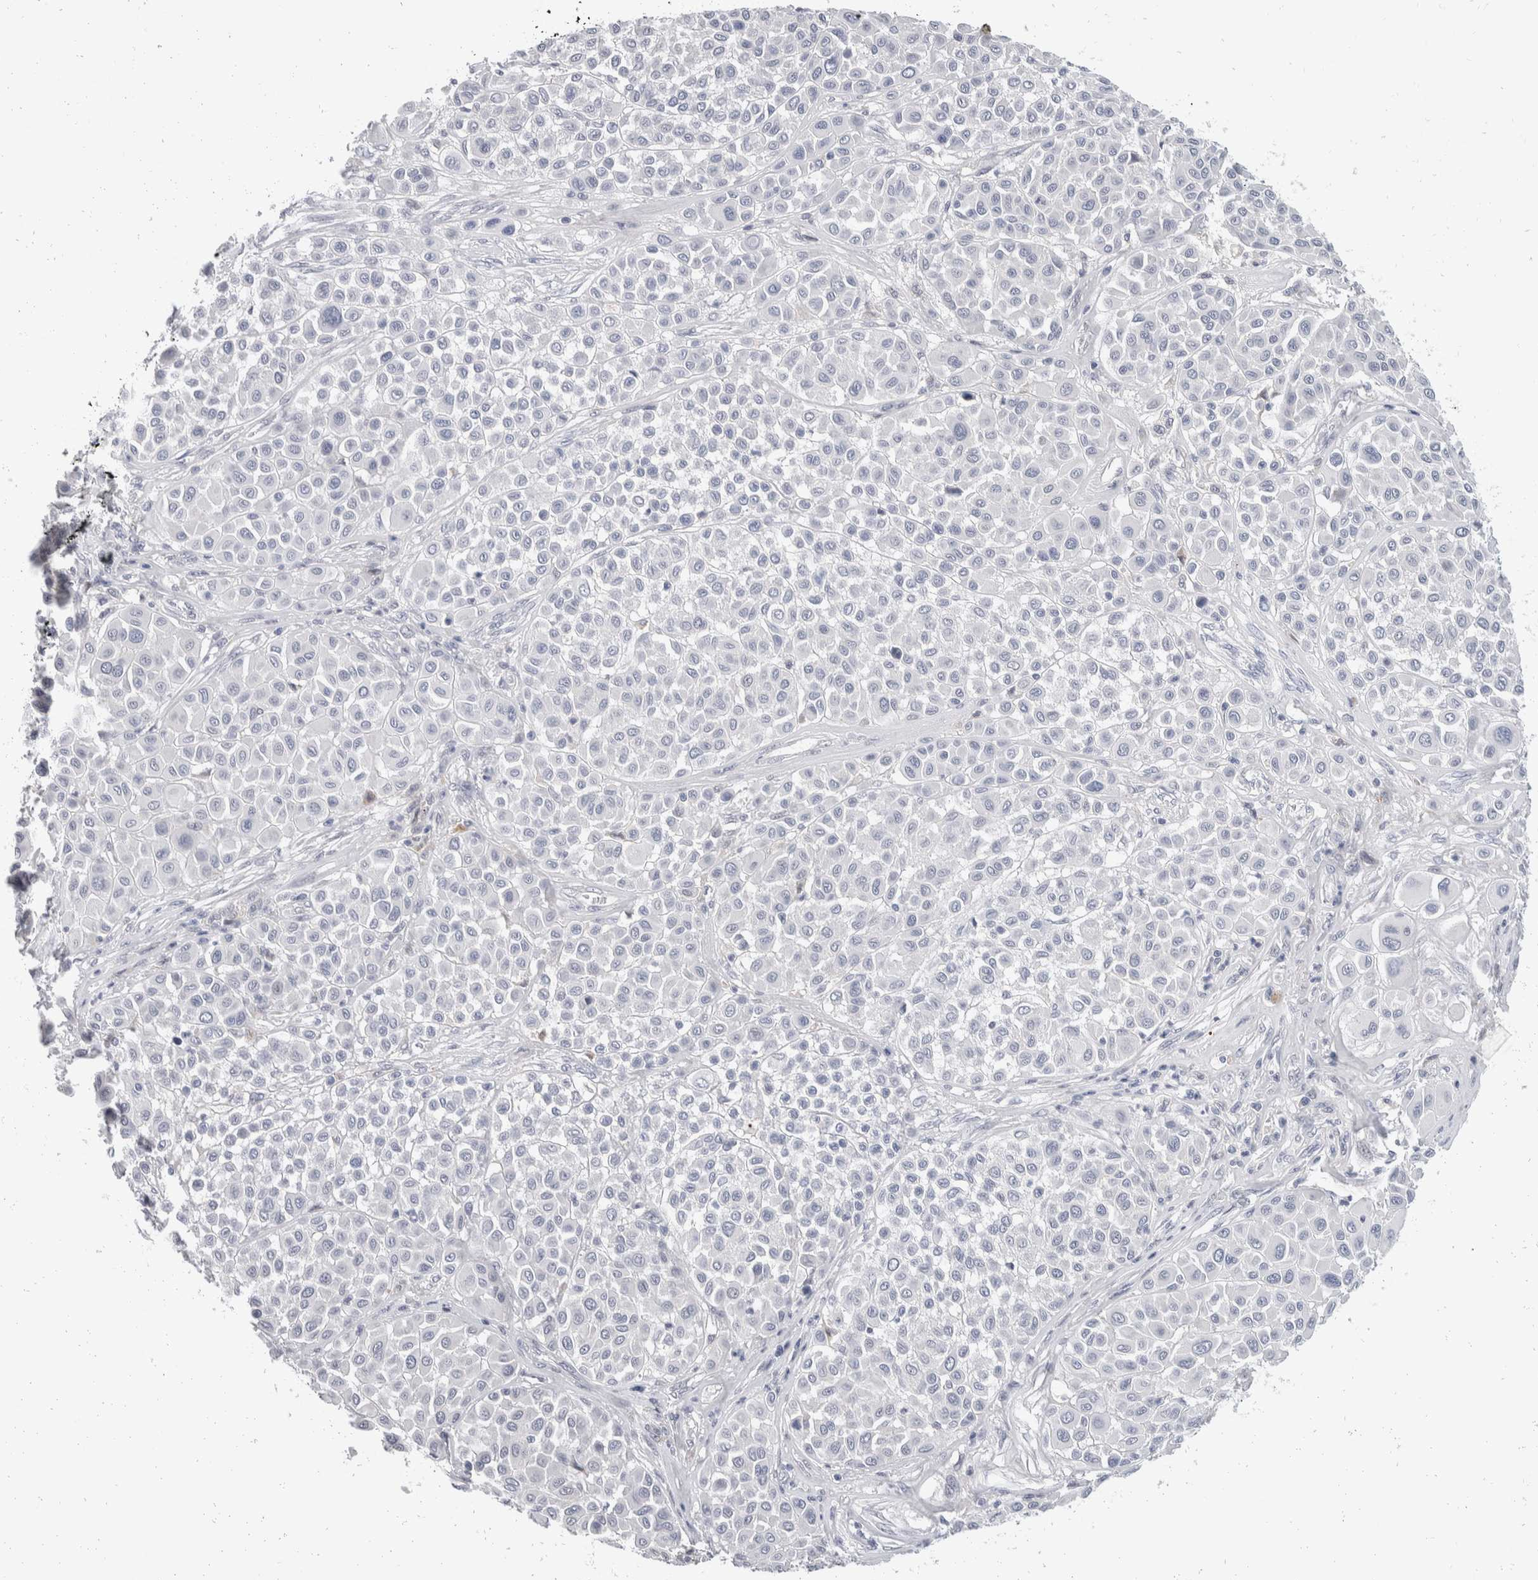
{"staining": {"intensity": "negative", "quantity": "none", "location": "none"}, "tissue": "melanoma", "cell_type": "Tumor cells", "image_type": "cancer", "snomed": [{"axis": "morphology", "description": "Malignant melanoma, Metastatic site"}, {"axis": "topography", "description": "Soft tissue"}], "caption": "Immunohistochemistry (IHC) histopathology image of human melanoma stained for a protein (brown), which displays no expression in tumor cells. (DAB (3,3'-diaminobenzidine) immunohistochemistry with hematoxylin counter stain).", "gene": "CATSPERD", "patient": {"sex": "male", "age": 41}}